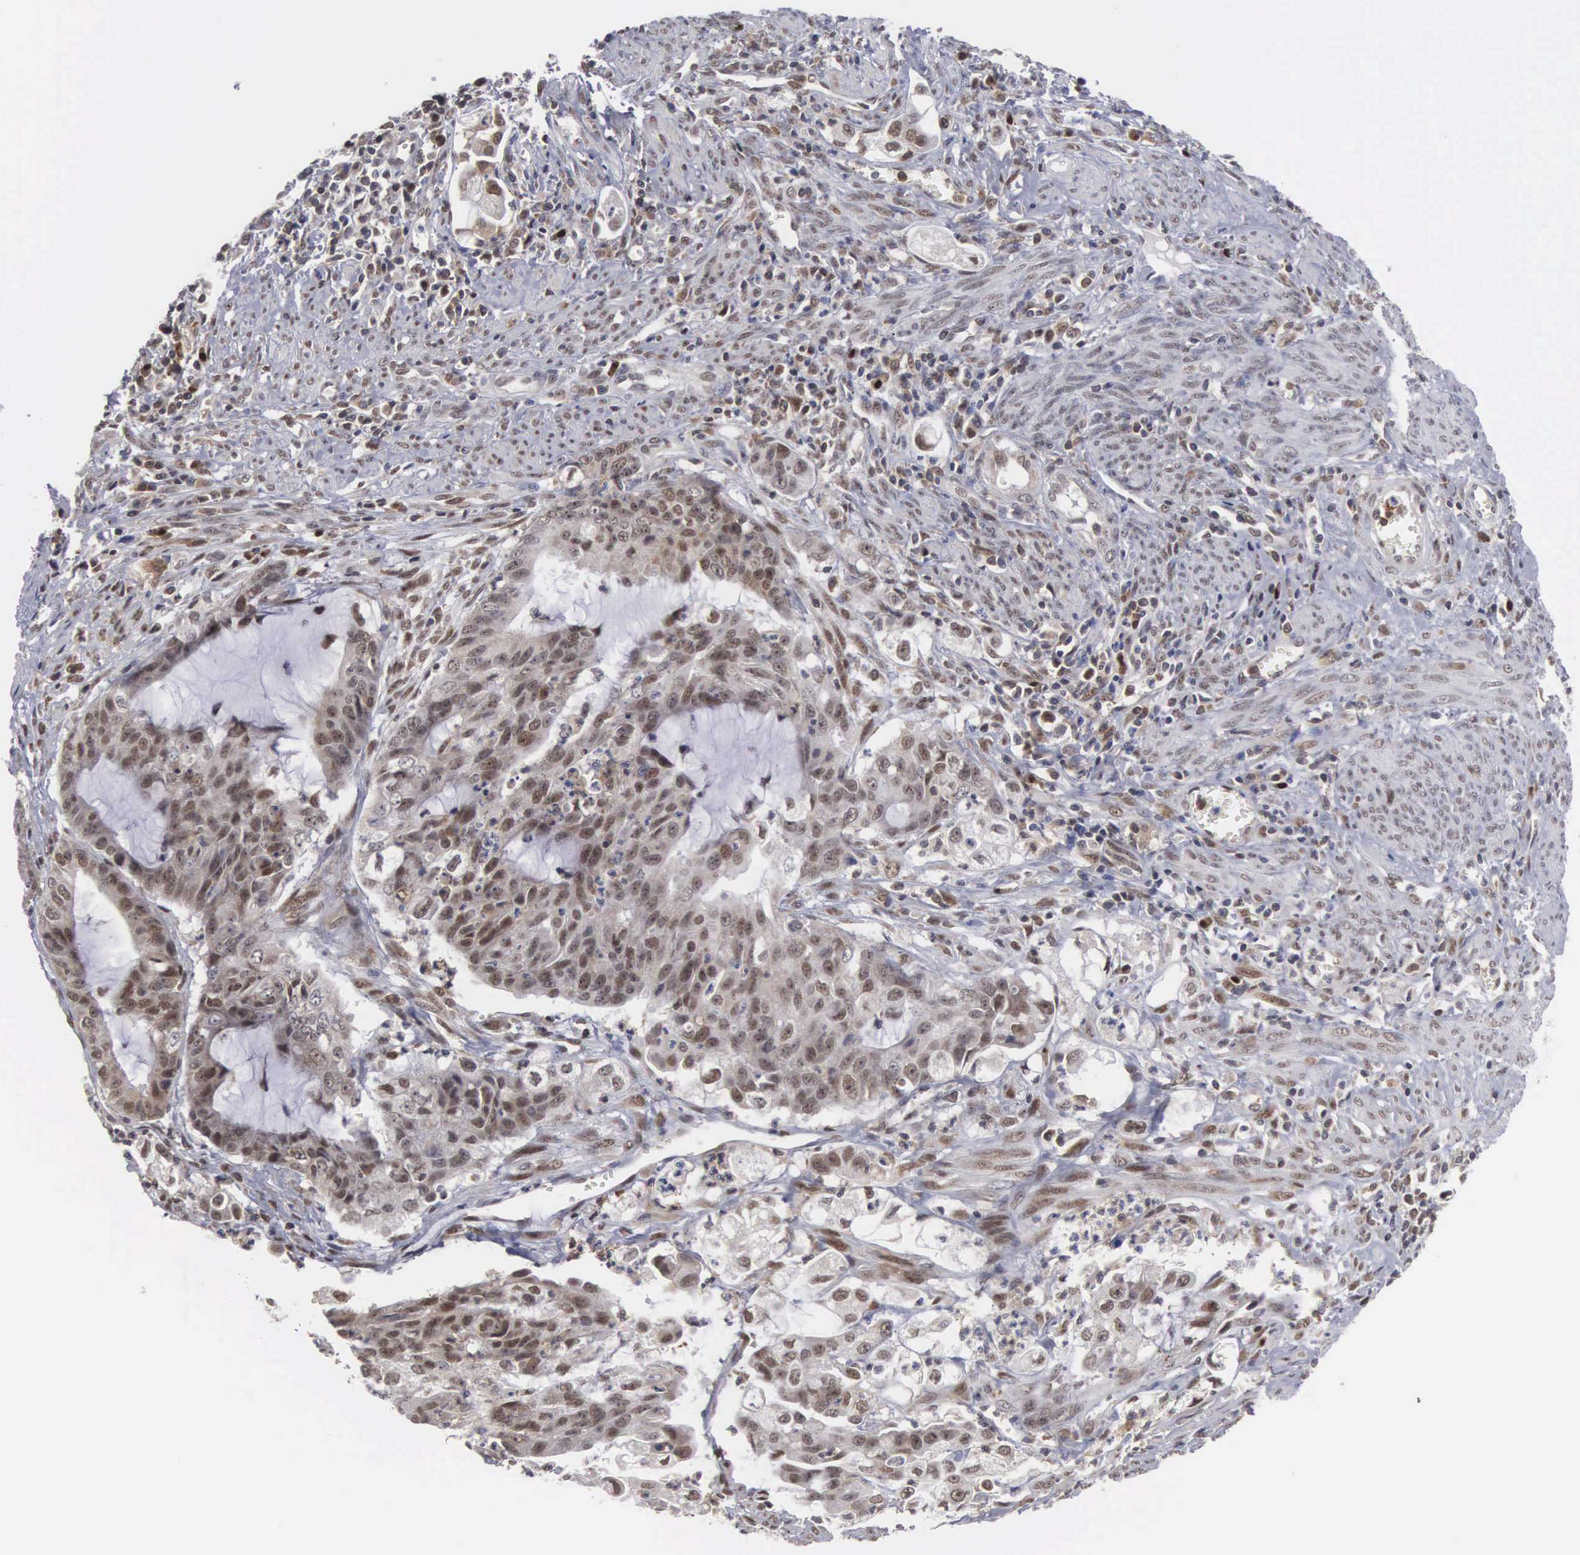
{"staining": {"intensity": "moderate", "quantity": "25%-75%", "location": "nuclear"}, "tissue": "endometrial cancer", "cell_type": "Tumor cells", "image_type": "cancer", "snomed": [{"axis": "morphology", "description": "Adenocarcinoma, NOS"}, {"axis": "topography", "description": "Endometrium"}], "caption": "High-power microscopy captured an immunohistochemistry (IHC) micrograph of endometrial adenocarcinoma, revealing moderate nuclear expression in about 25%-75% of tumor cells. The staining is performed using DAB brown chromogen to label protein expression. The nuclei are counter-stained blue using hematoxylin.", "gene": "TRMT5", "patient": {"sex": "female", "age": 75}}